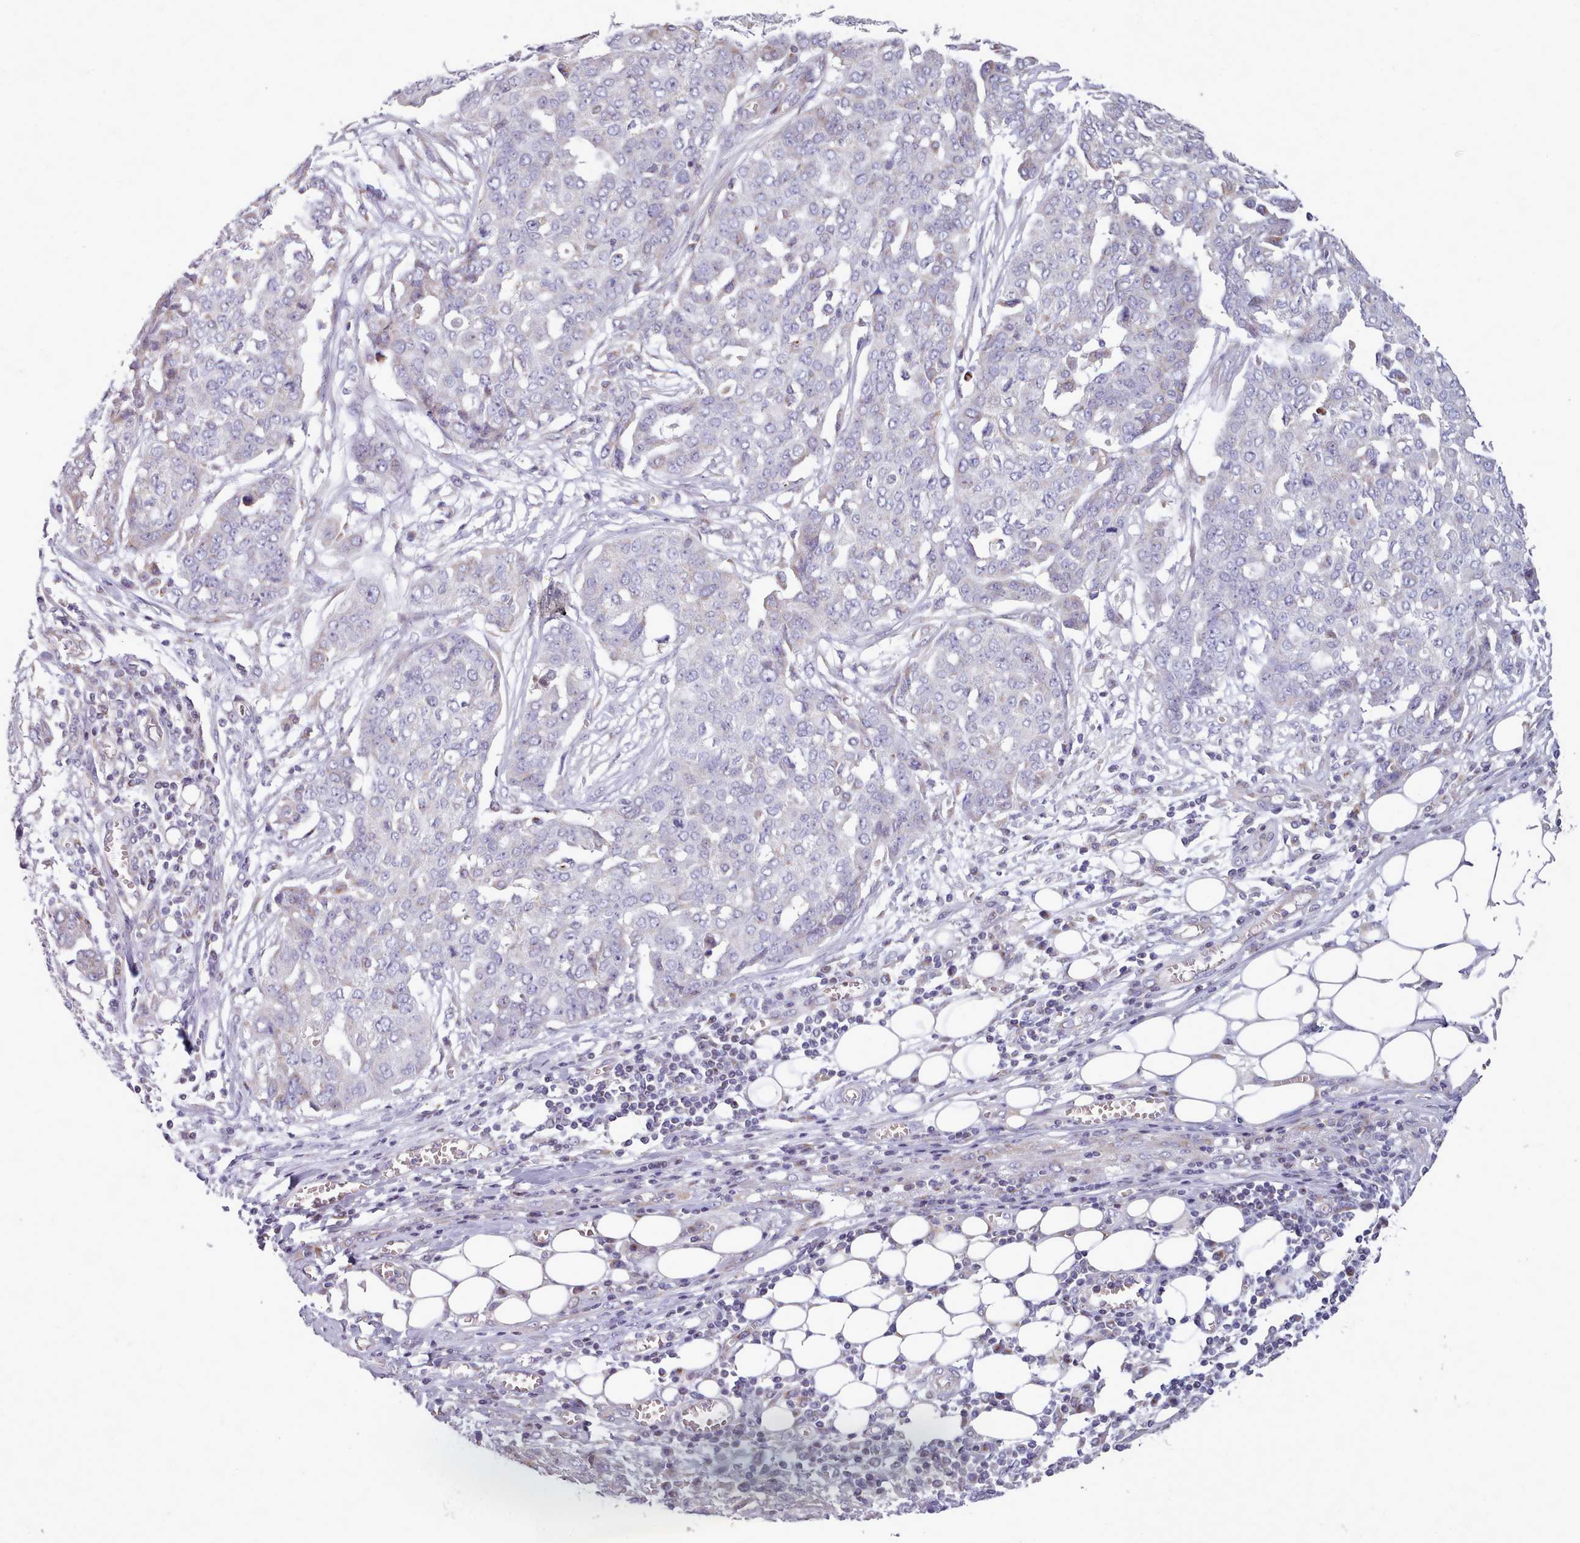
{"staining": {"intensity": "weak", "quantity": "<25%", "location": "cytoplasmic/membranous"}, "tissue": "ovarian cancer", "cell_type": "Tumor cells", "image_type": "cancer", "snomed": [{"axis": "morphology", "description": "Cystadenocarcinoma, serous, NOS"}, {"axis": "topography", "description": "Soft tissue"}, {"axis": "topography", "description": "Ovary"}], "caption": "High power microscopy image of an immunohistochemistry photomicrograph of ovarian cancer, revealing no significant staining in tumor cells.", "gene": "SLC52A3", "patient": {"sex": "female", "age": 57}}